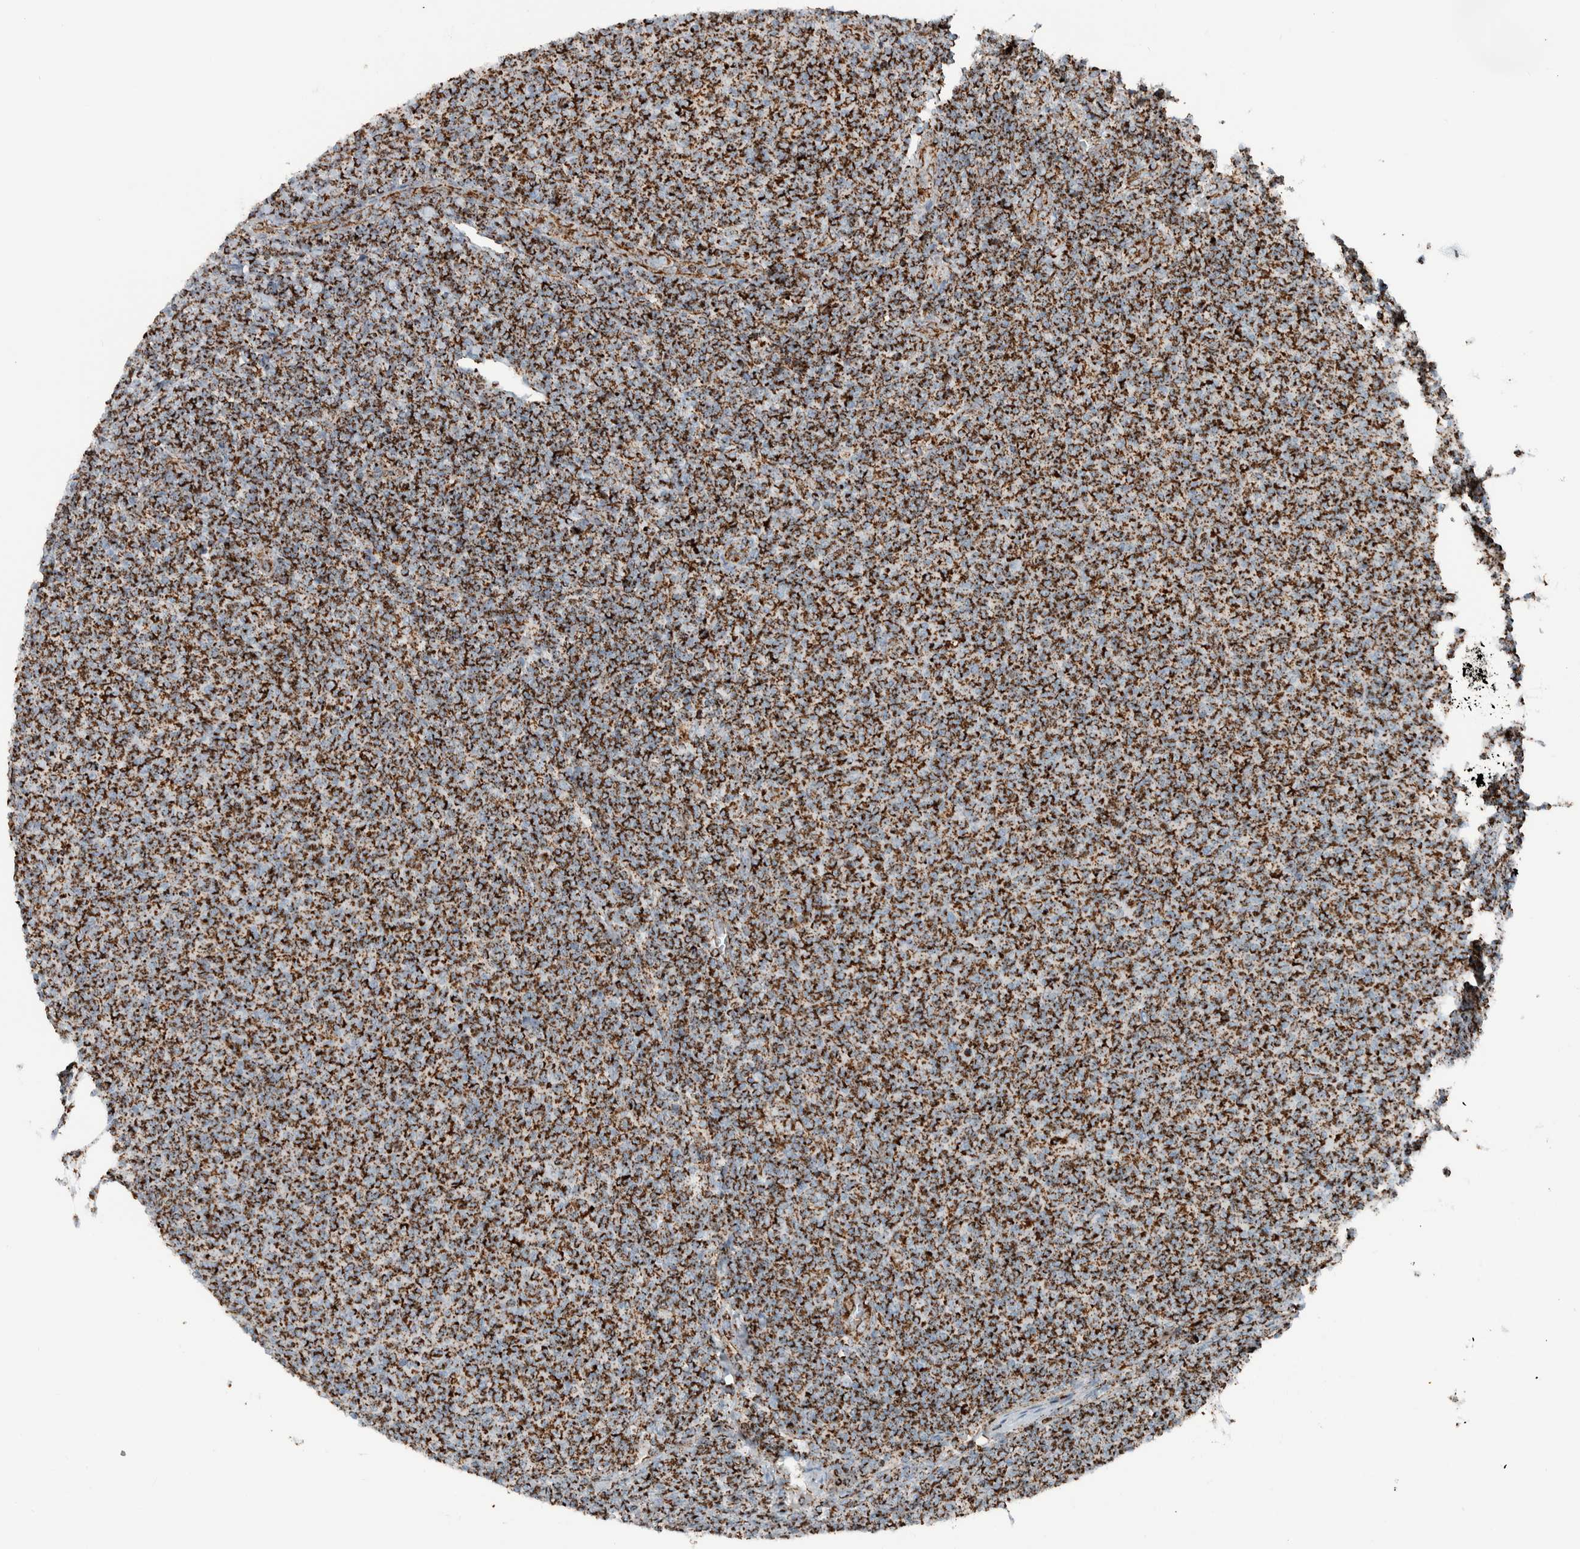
{"staining": {"intensity": "strong", "quantity": ">75%", "location": "cytoplasmic/membranous"}, "tissue": "lymphoma", "cell_type": "Tumor cells", "image_type": "cancer", "snomed": [{"axis": "morphology", "description": "Malignant lymphoma, non-Hodgkin's type, Low grade"}, {"axis": "topography", "description": "Lymph node"}], "caption": "A brown stain labels strong cytoplasmic/membranous positivity of a protein in lymphoma tumor cells.", "gene": "CNTROB", "patient": {"sex": "male", "age": 66}}